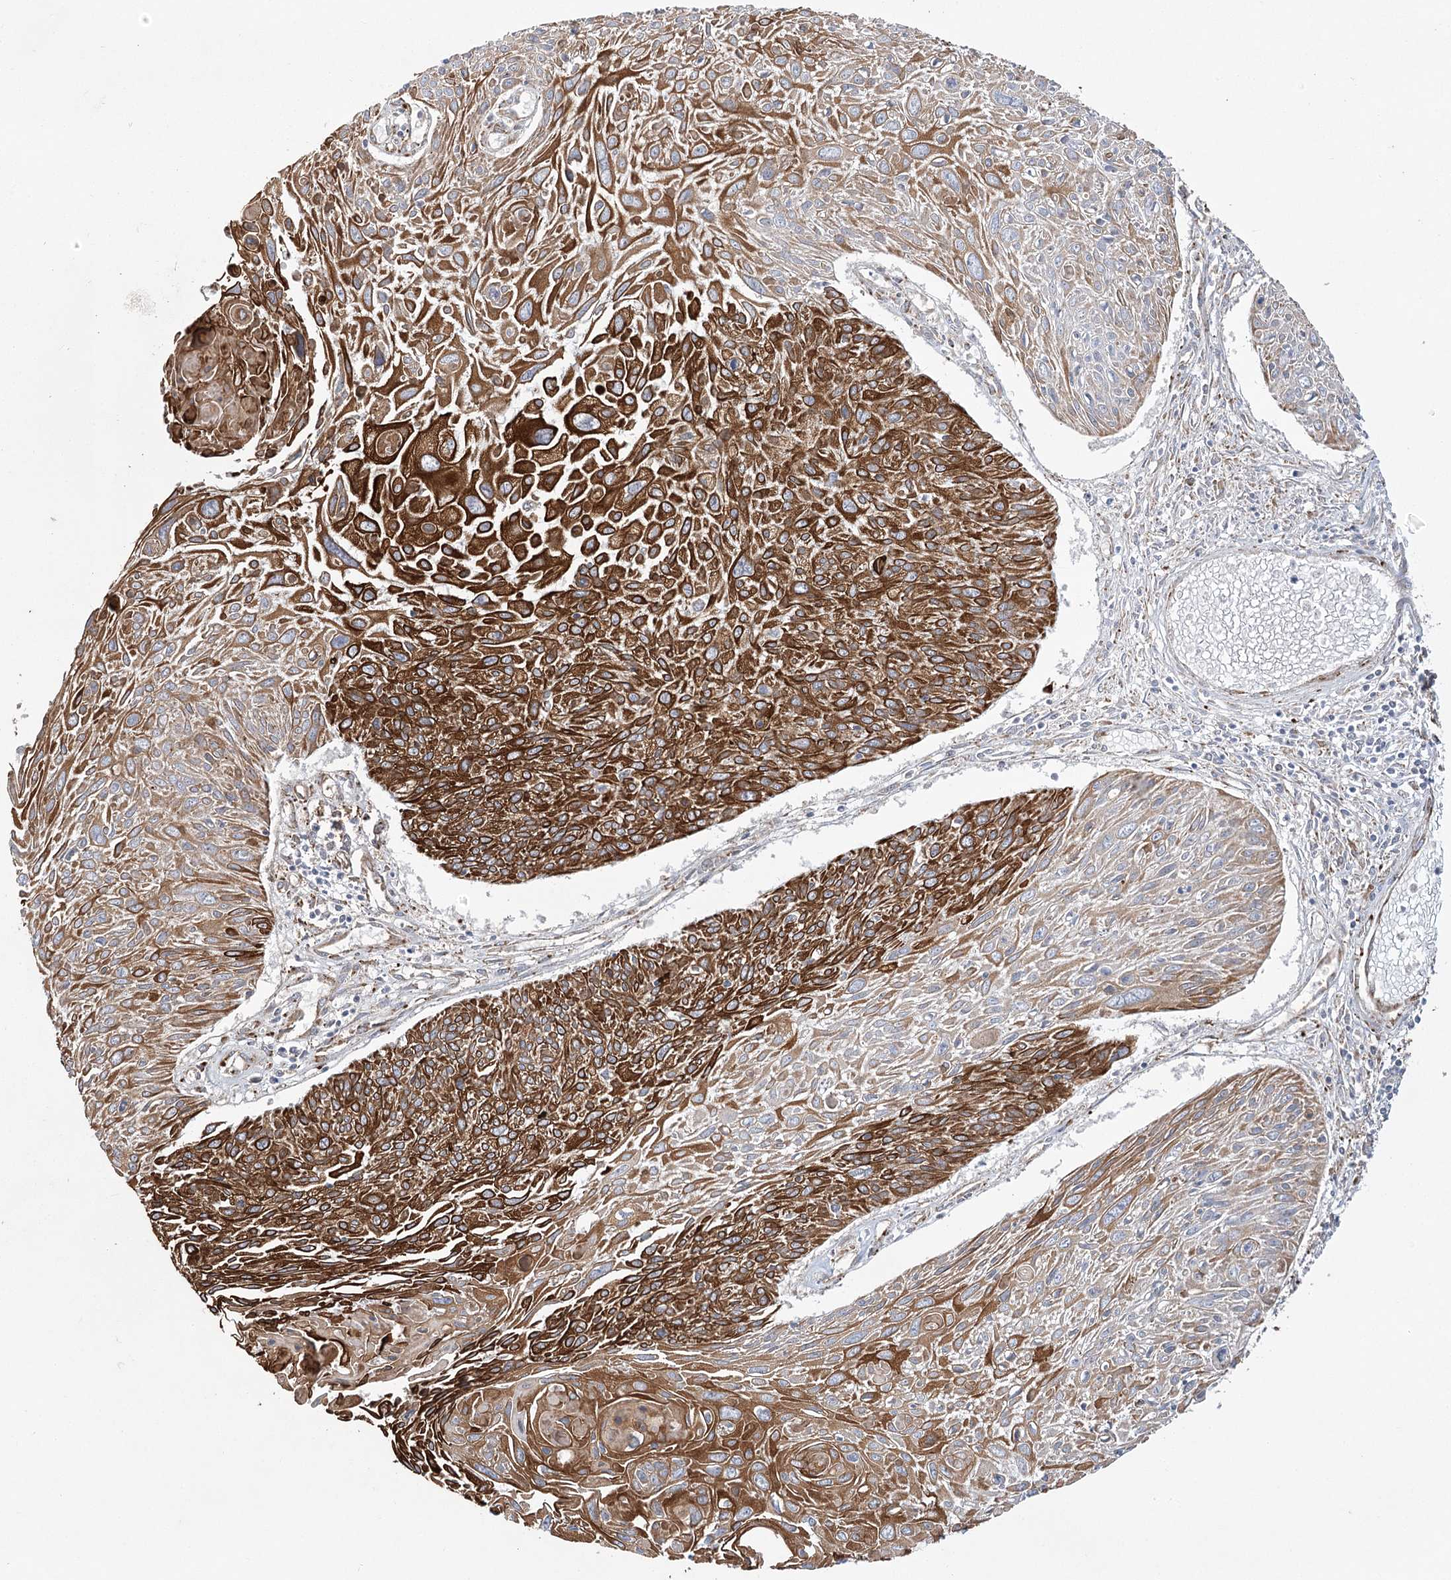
{"staining": {"intensity": "strong", "quantity": ">75%", "location": "cytoplasmic/membranous"}, "tissue": "cervical cancer", "cell_type": "Tumor cells", "image_type": "cancer", "snomed": [{"axis": "morphology", "description": "Squamous cell carcinoma, NOS"}, {"axis": "topography", "description": "Cervix"}], "caption": "Human cervical squamous cell carcinoma stained for a protein (brown) shows strong cytoplasmic/membranous positive expression in about >75% of tumor cells.", "gene": "DNAJB14", "patient": {"sex": "female", "age": 51}}